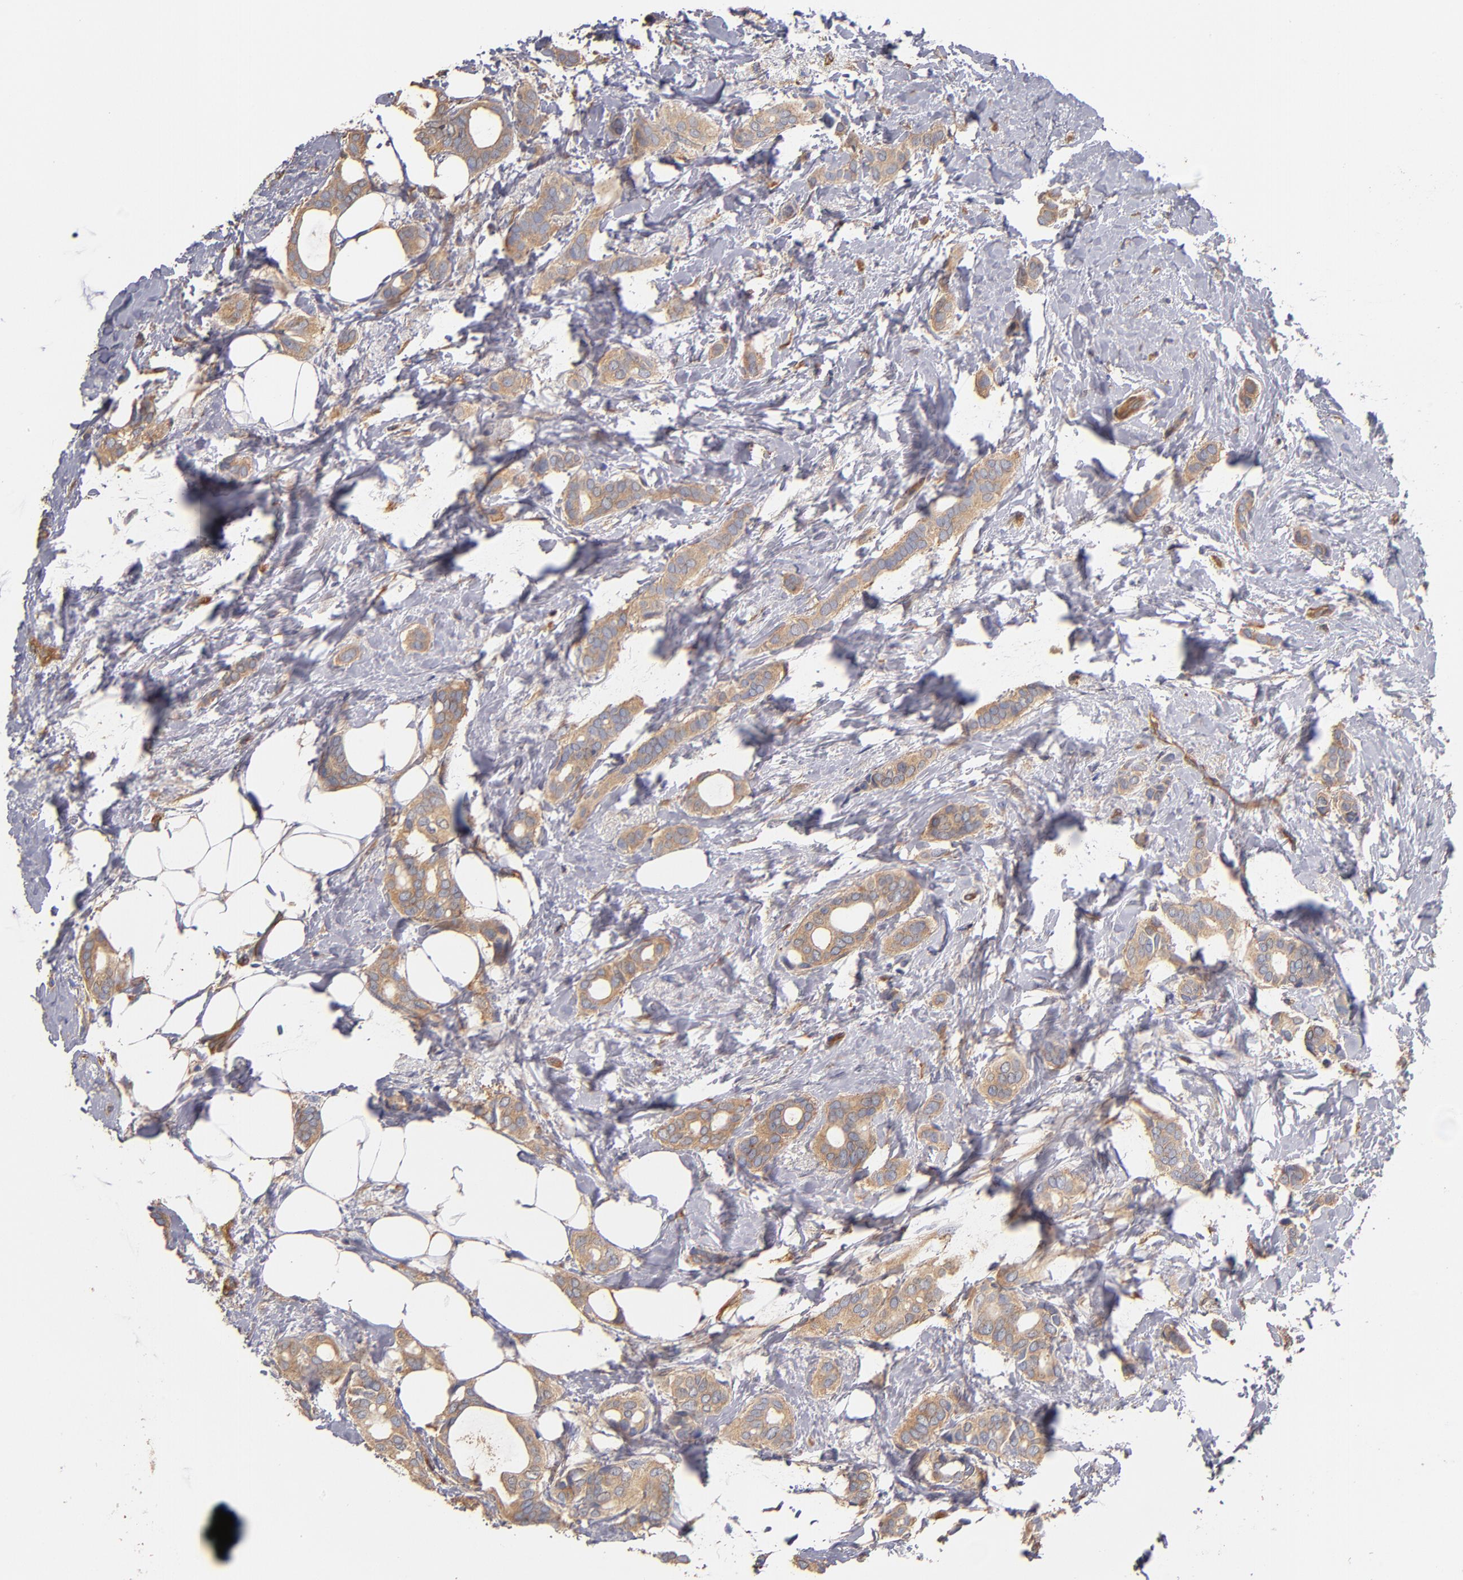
{"staining": {"intensity": "weak", "quantity": ">75%", "location": "cytoplasmic/membranous"}, "tissue": "breast cancer", "cell_type": "Tumor cells", "image_type": "cancer", "snomed": [{"axis": "morphology", "description": "Duct carcinoma"}, {"axis": "topography", "description": "Breast"}], "caption": "Immunohistochemistry micrograph of breast invasive ductal carcinoma stained for a protein (brown), which reveals low levels of weak cytoplasmic/membranous staining in about >75% of tumor cells.", "gene": "ESYT2", "patient": {"sex": "female", "age": 54}}